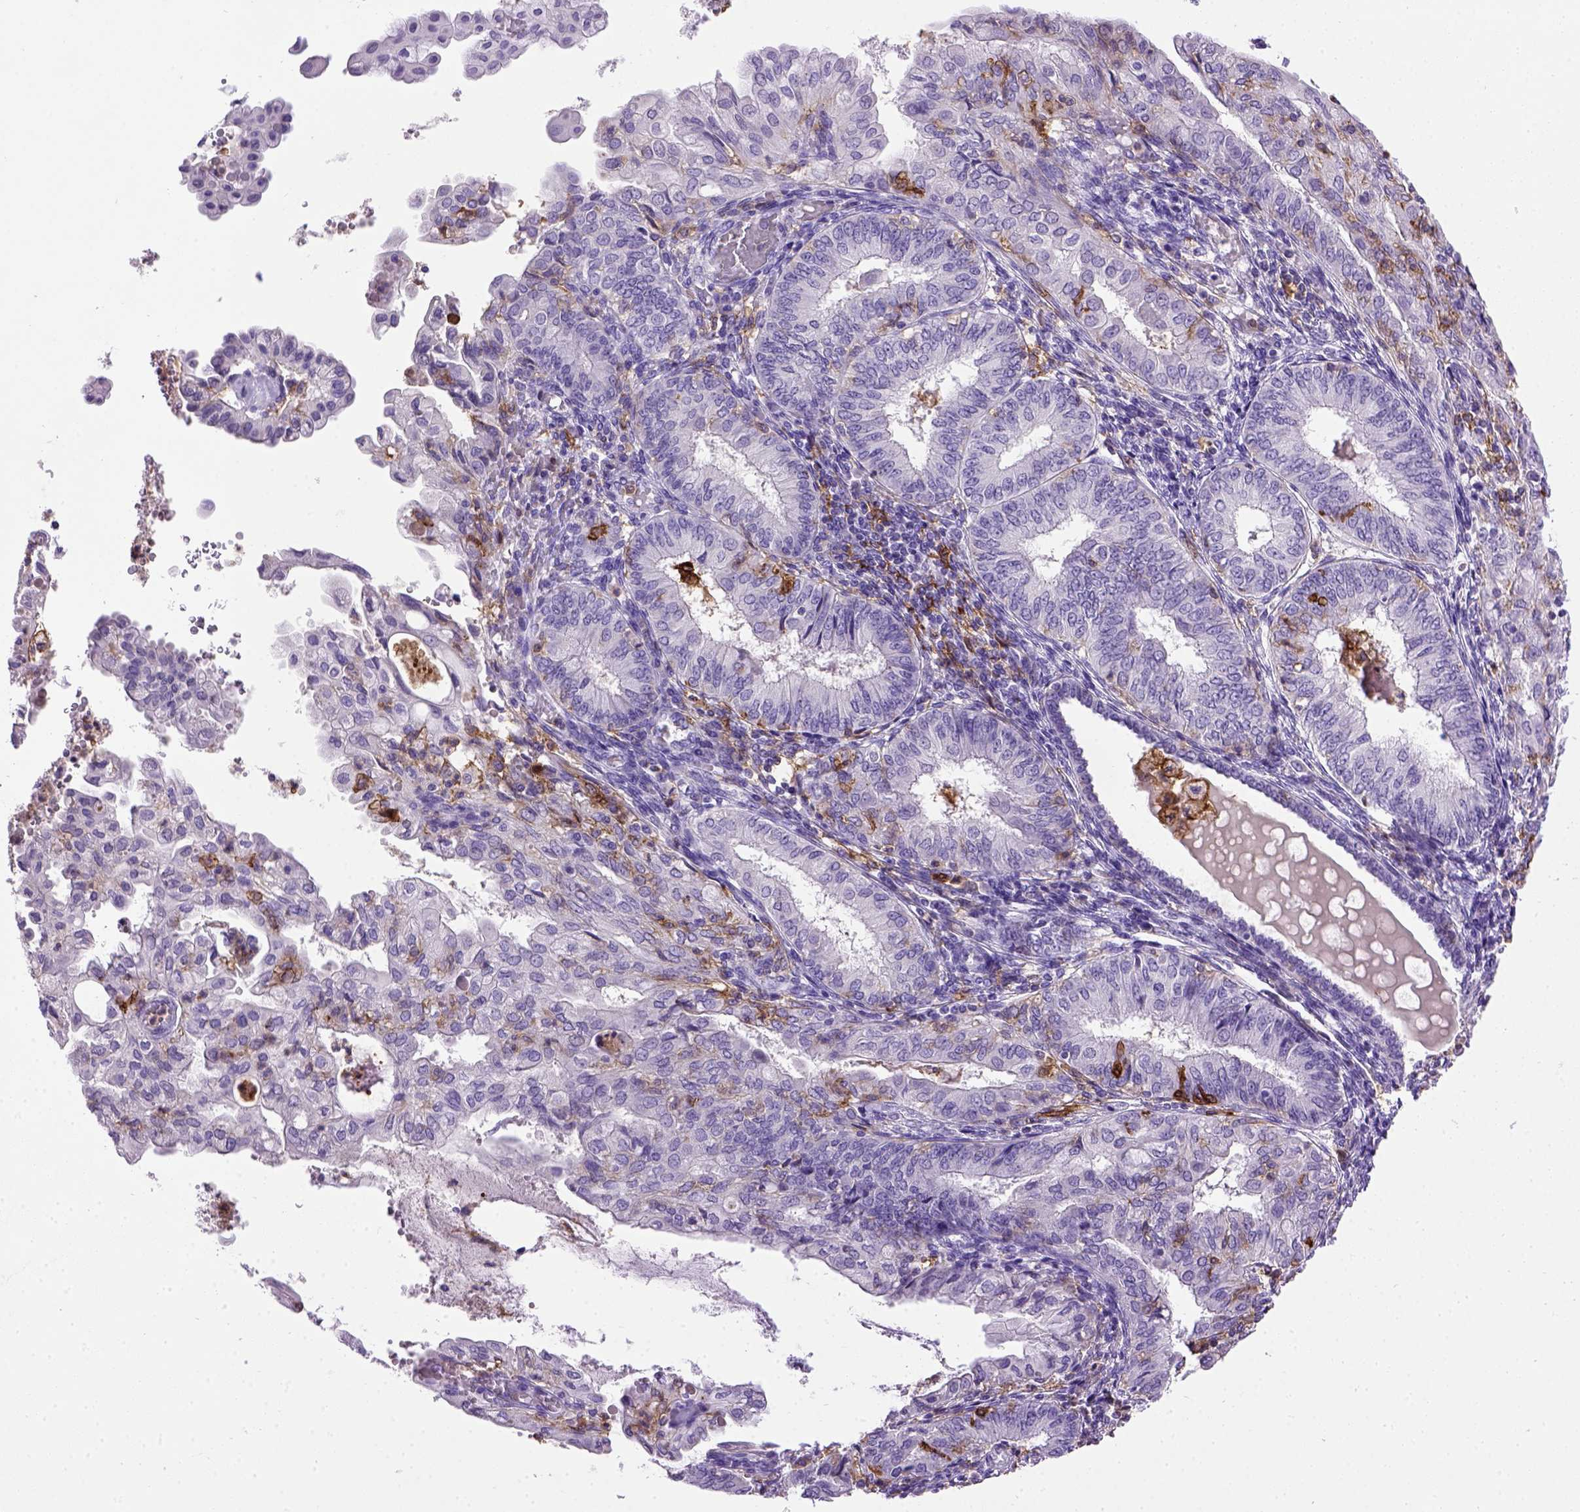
{"staining": {"intensity": "negative", "quantity": "none", "location": "none"}, "tissue": "endometrial cancer", "cell_type": "Tumor cells", "image_type": "cancer", "snomed": [{"axis": "morphology", "description": "Adenocarcinoma, NOS"}, {"axis": "topography", "description": "Endometrium"}], "caption": "Tumor cells show no significant expression in endometrial adenocarcinoma.", "gene": "ITGAX", "patient": {"sex": "female", "age": 68}}